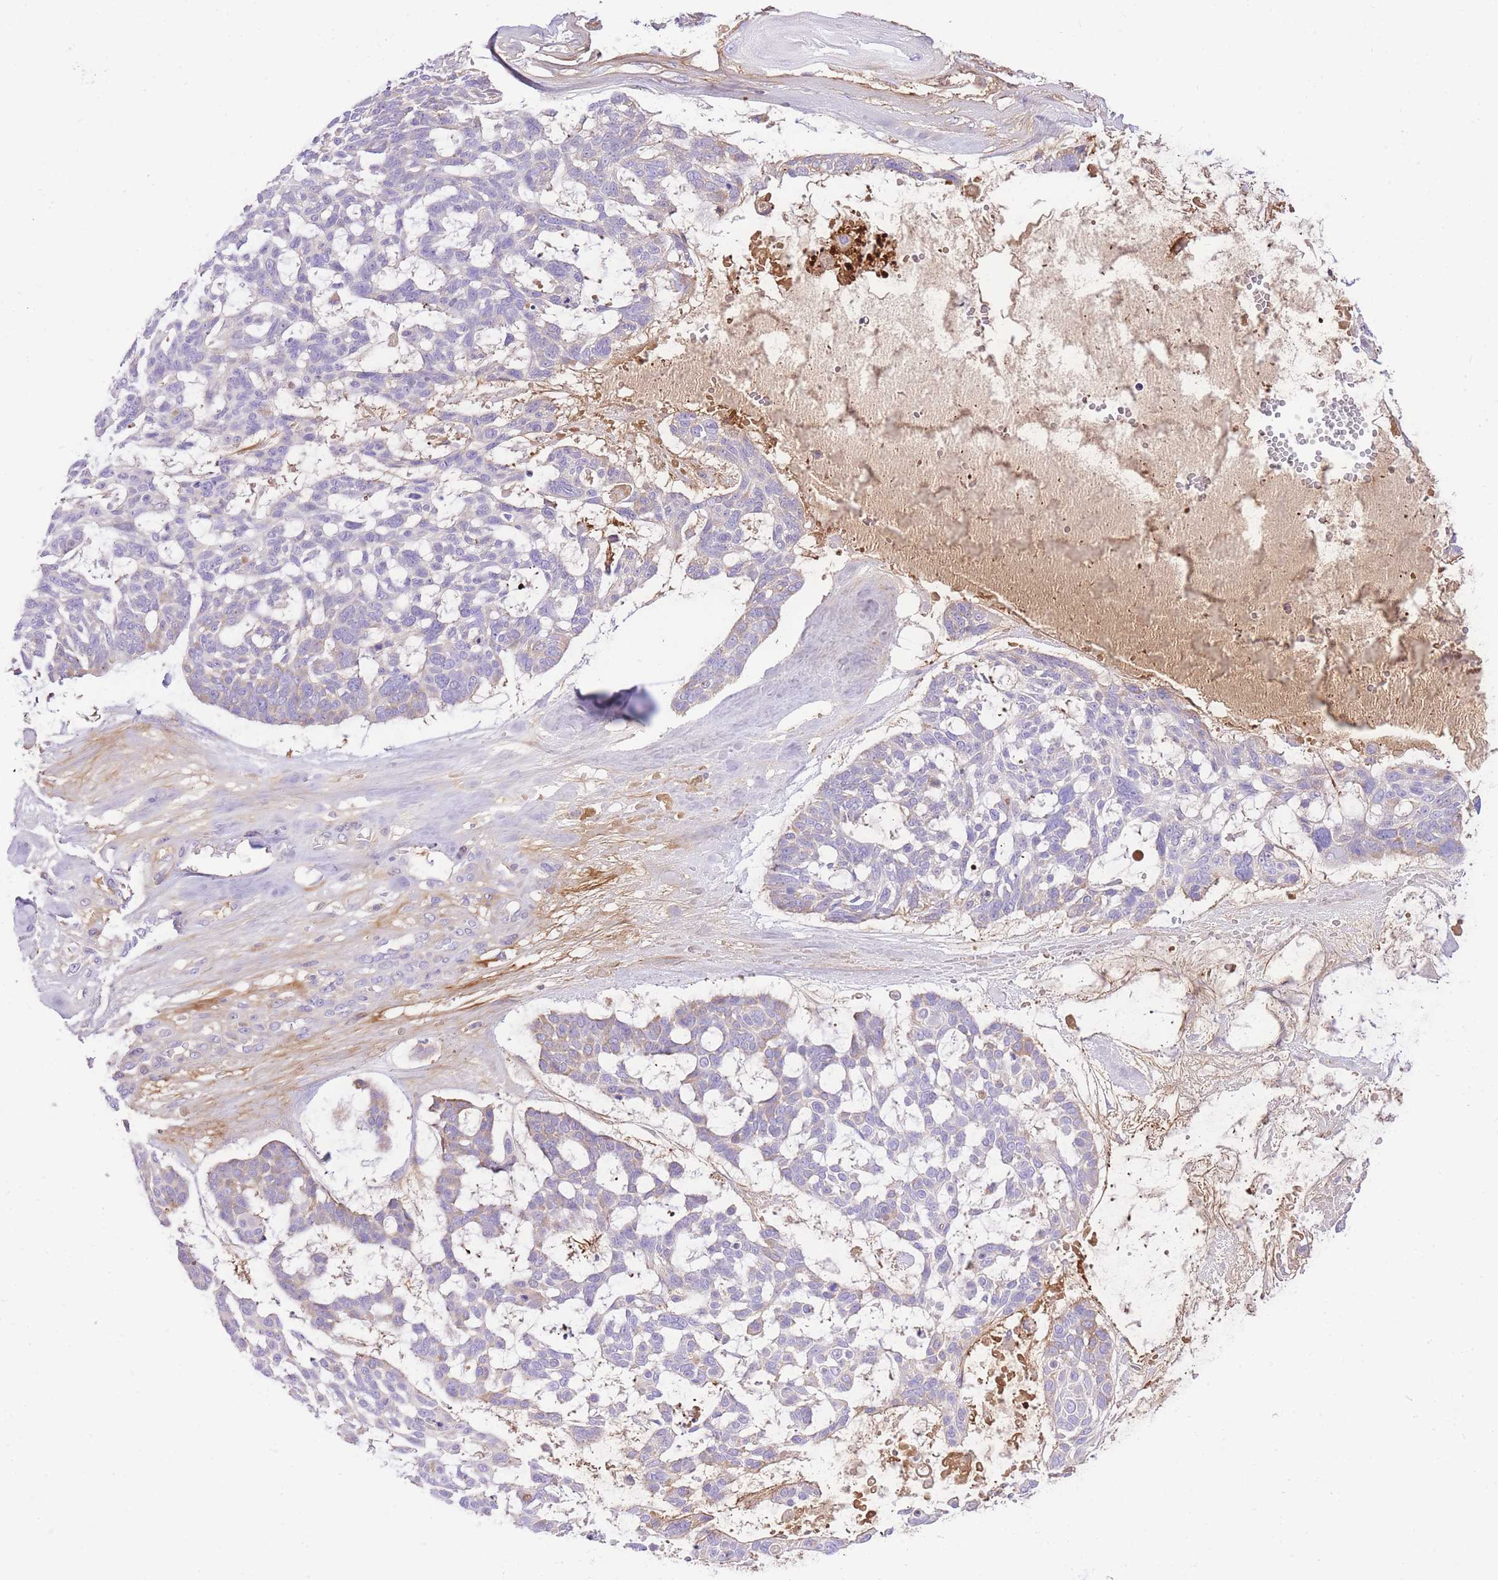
{"staining": {"intensity": "negative", "quantity": "none", "location": "none"}, "tissue": "skin cancer", "cell_type": "Tumor cells", "image_type": "cancer", "snomed": [{"axis": "morphology", "description": "Basal cell carcinoma"}, {"axis": "topography", "description": "Skin"}], "caption": "Immunohistochemical staining of skin basal cell carcinoma displays no significant expression in tumor cells.", "gene": "LIPH", "patient": {"sex": "male", "age": 88}}